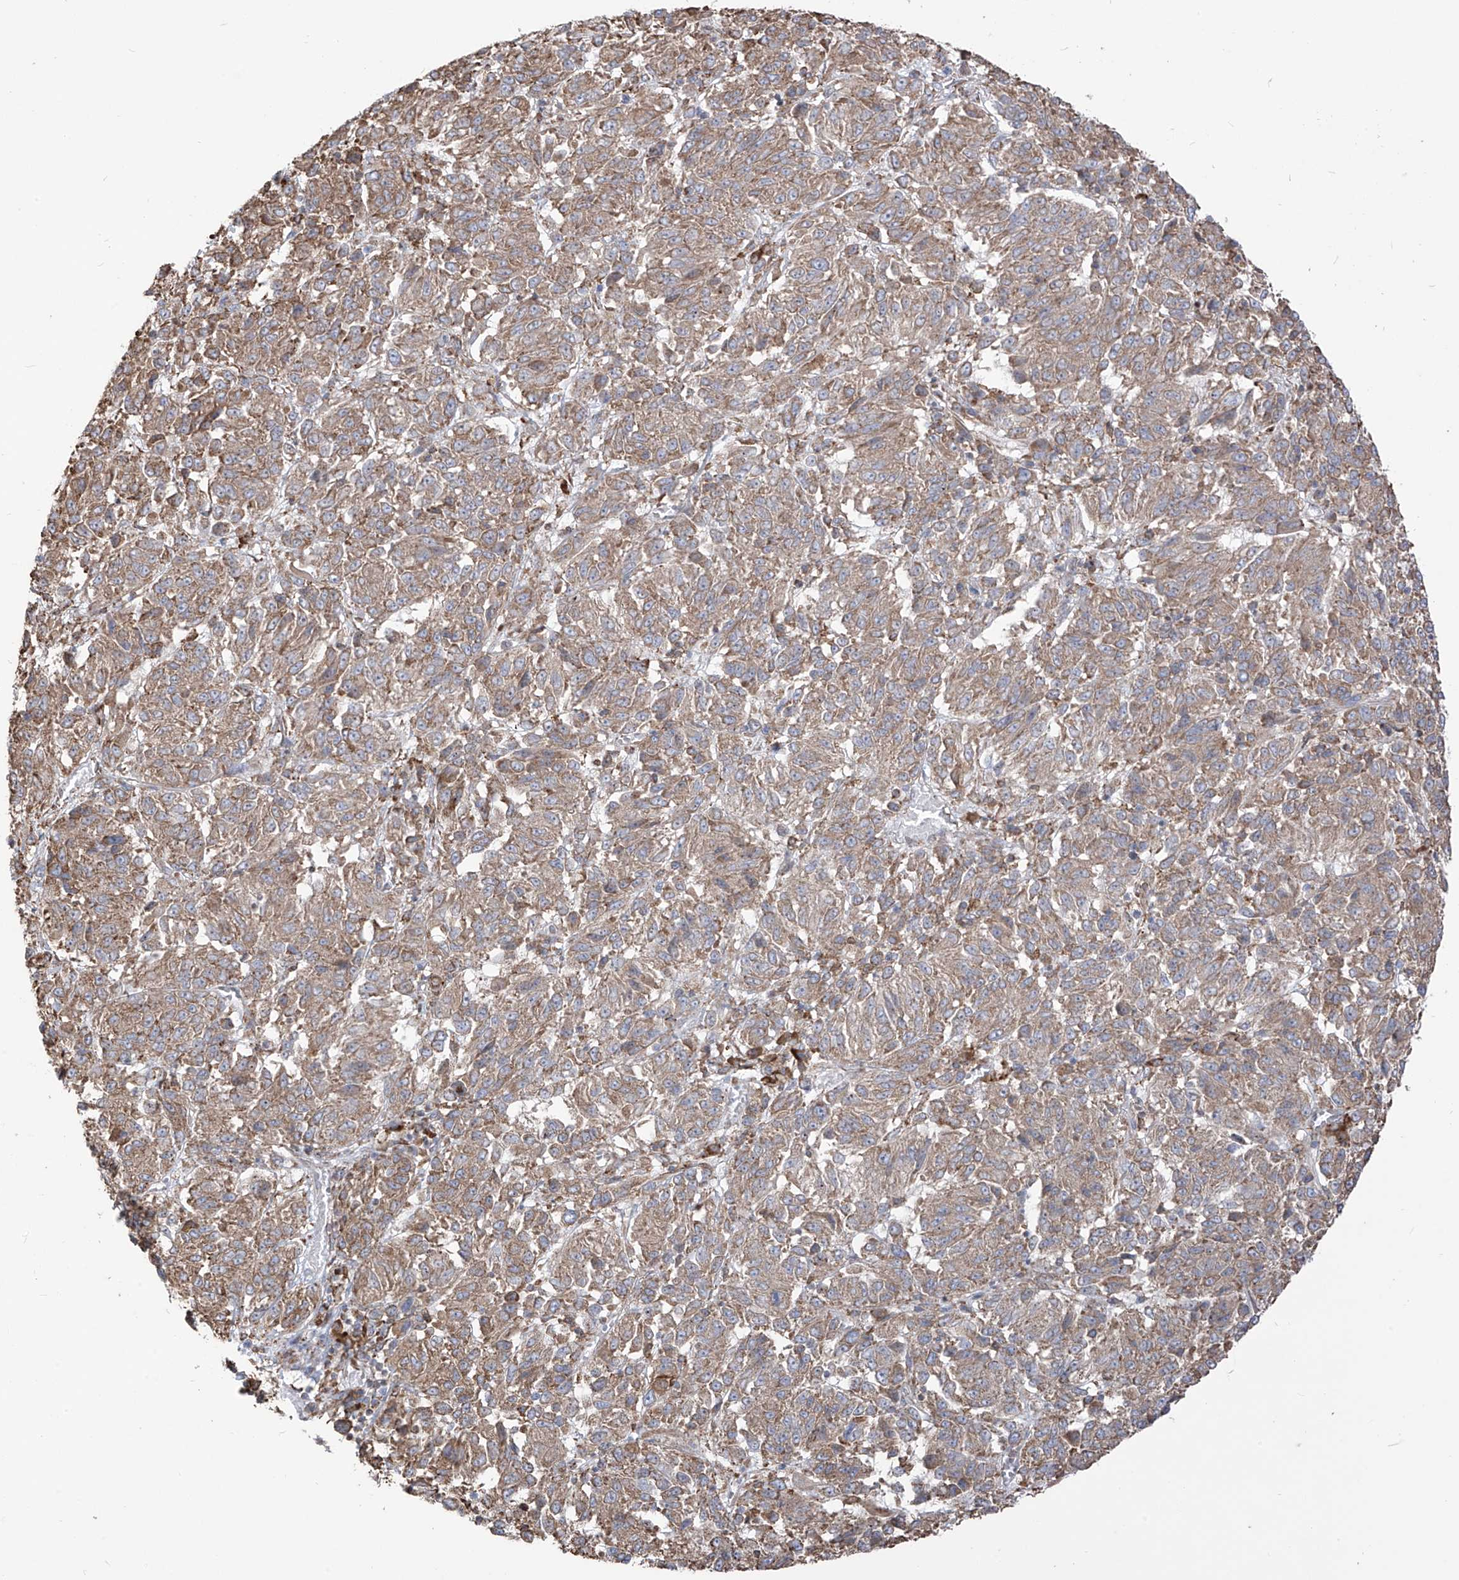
{"staining": {"intensity": "moderate", "quantity": ">75%", "location": "cytoplasmic/membranous"}, "tissue": "melanoma", "cell_type": "Tumor cells", "image_type": "cancer", "snomed": [{"axis": "morphology", "description": "Malignant melanoma, Metastatic site"}, {"axis": "topography", "description": "Lung"}], "caption": "Melanoma was stained to show a protein in brown. There is medium levels of moderate cytoplasmic/membranous expression in about >75% of tumor cells.", "gene": "PDIA6", "patient": {"sex": "male", "age": 64}}